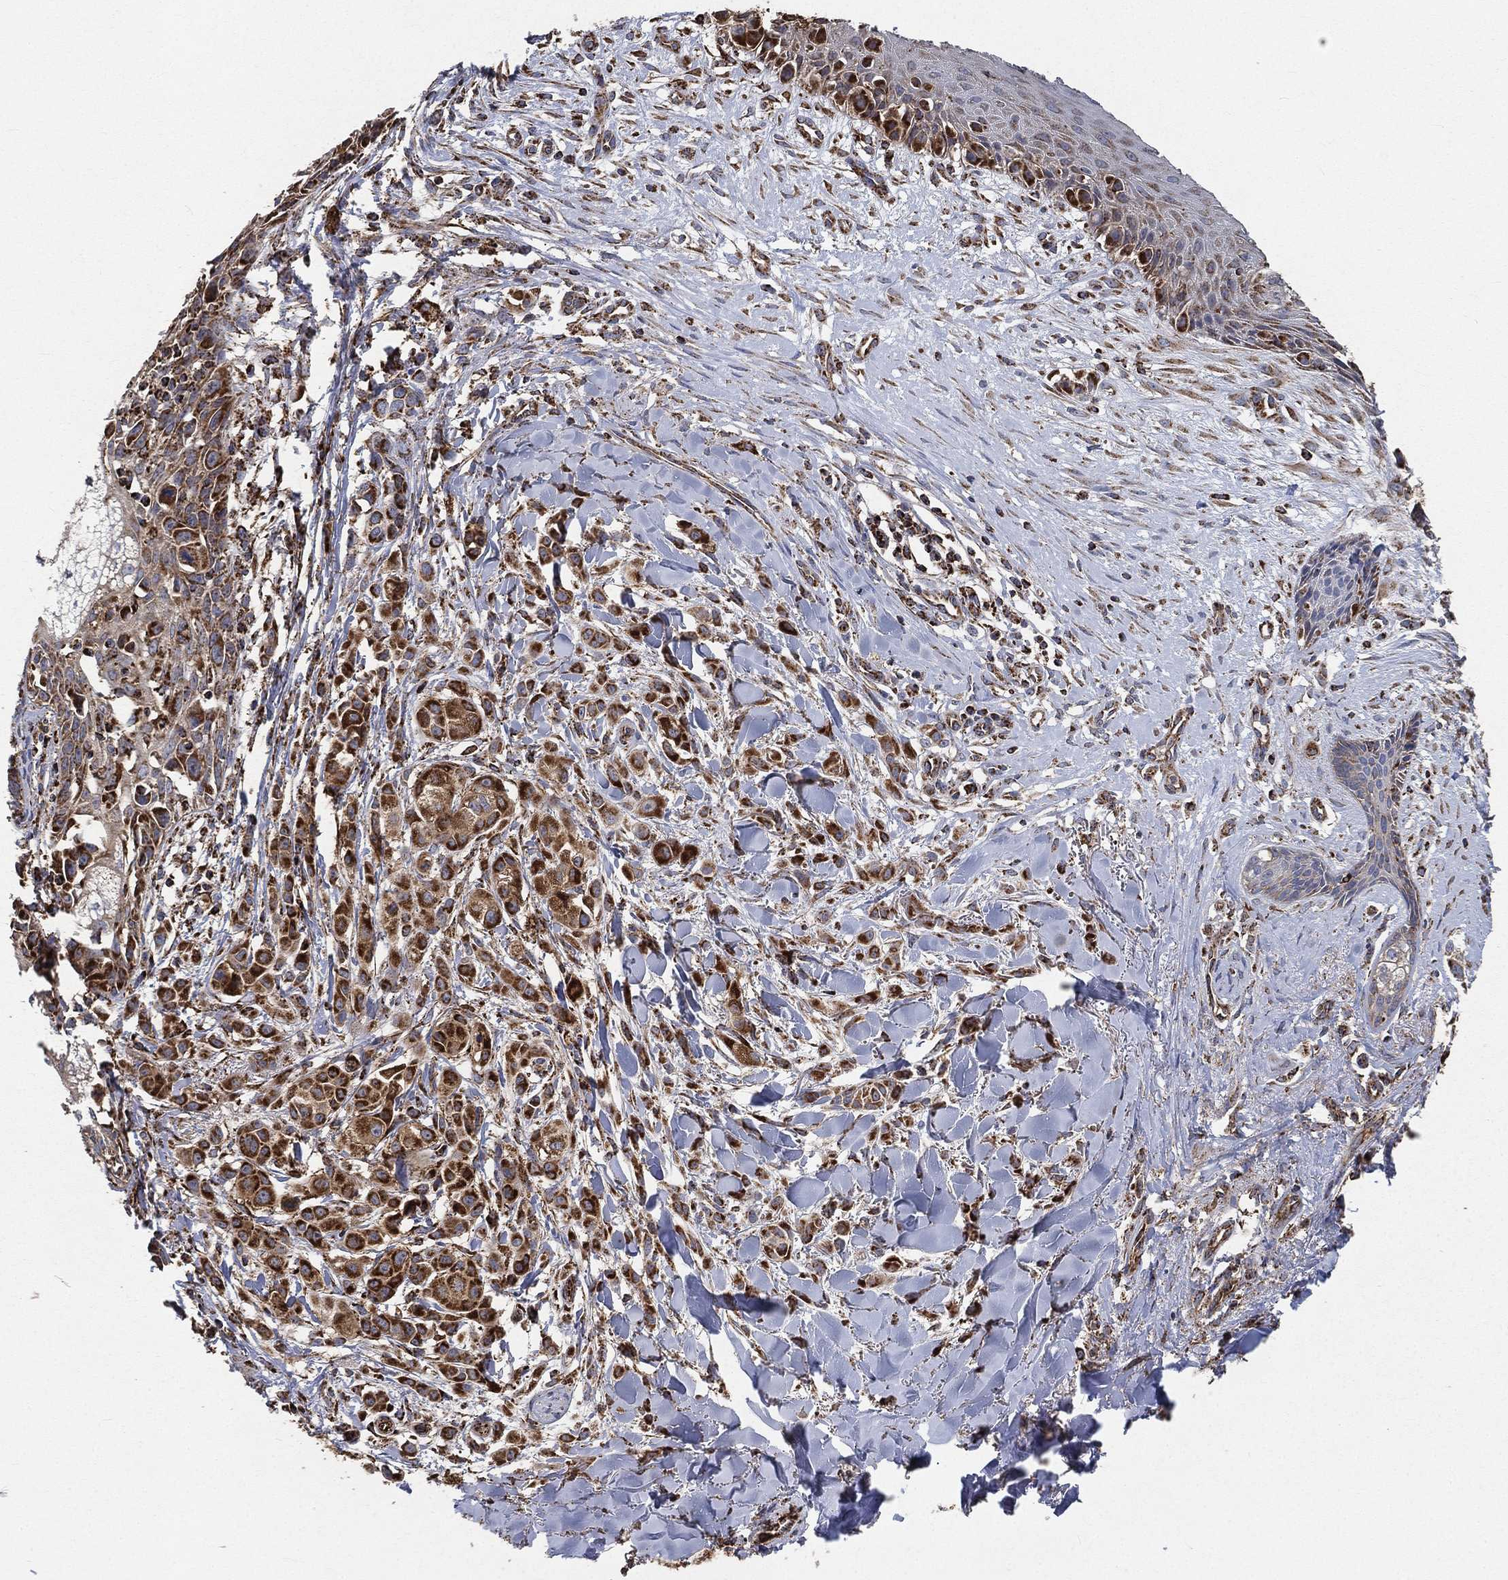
{"staining": {"intensity": "strong", "quantity": ">75%", "location": "cytoplasmic/membranous"}, "tissue": "melanoma", "cell_type": "Tumor cells", "image_type": "cancer", "snomed": [{"axis": "morphology", "description": "Malignant melanoma, NOS"}, {"axis": "topography", "description": "Skin"}], "caption": "The histopathology image demonstrates immunohistochemical staining of melanoma. There is strong cytoplasmic/membranous staining is identified in about >75% of tumor cells. The staining is performed using DAB brown chromogen to label protein expression. The nuclei are counter-stained blue using hematoxylin.", "gene": "SLC38A7", "patient": {"sex": "male", "age": 57}}